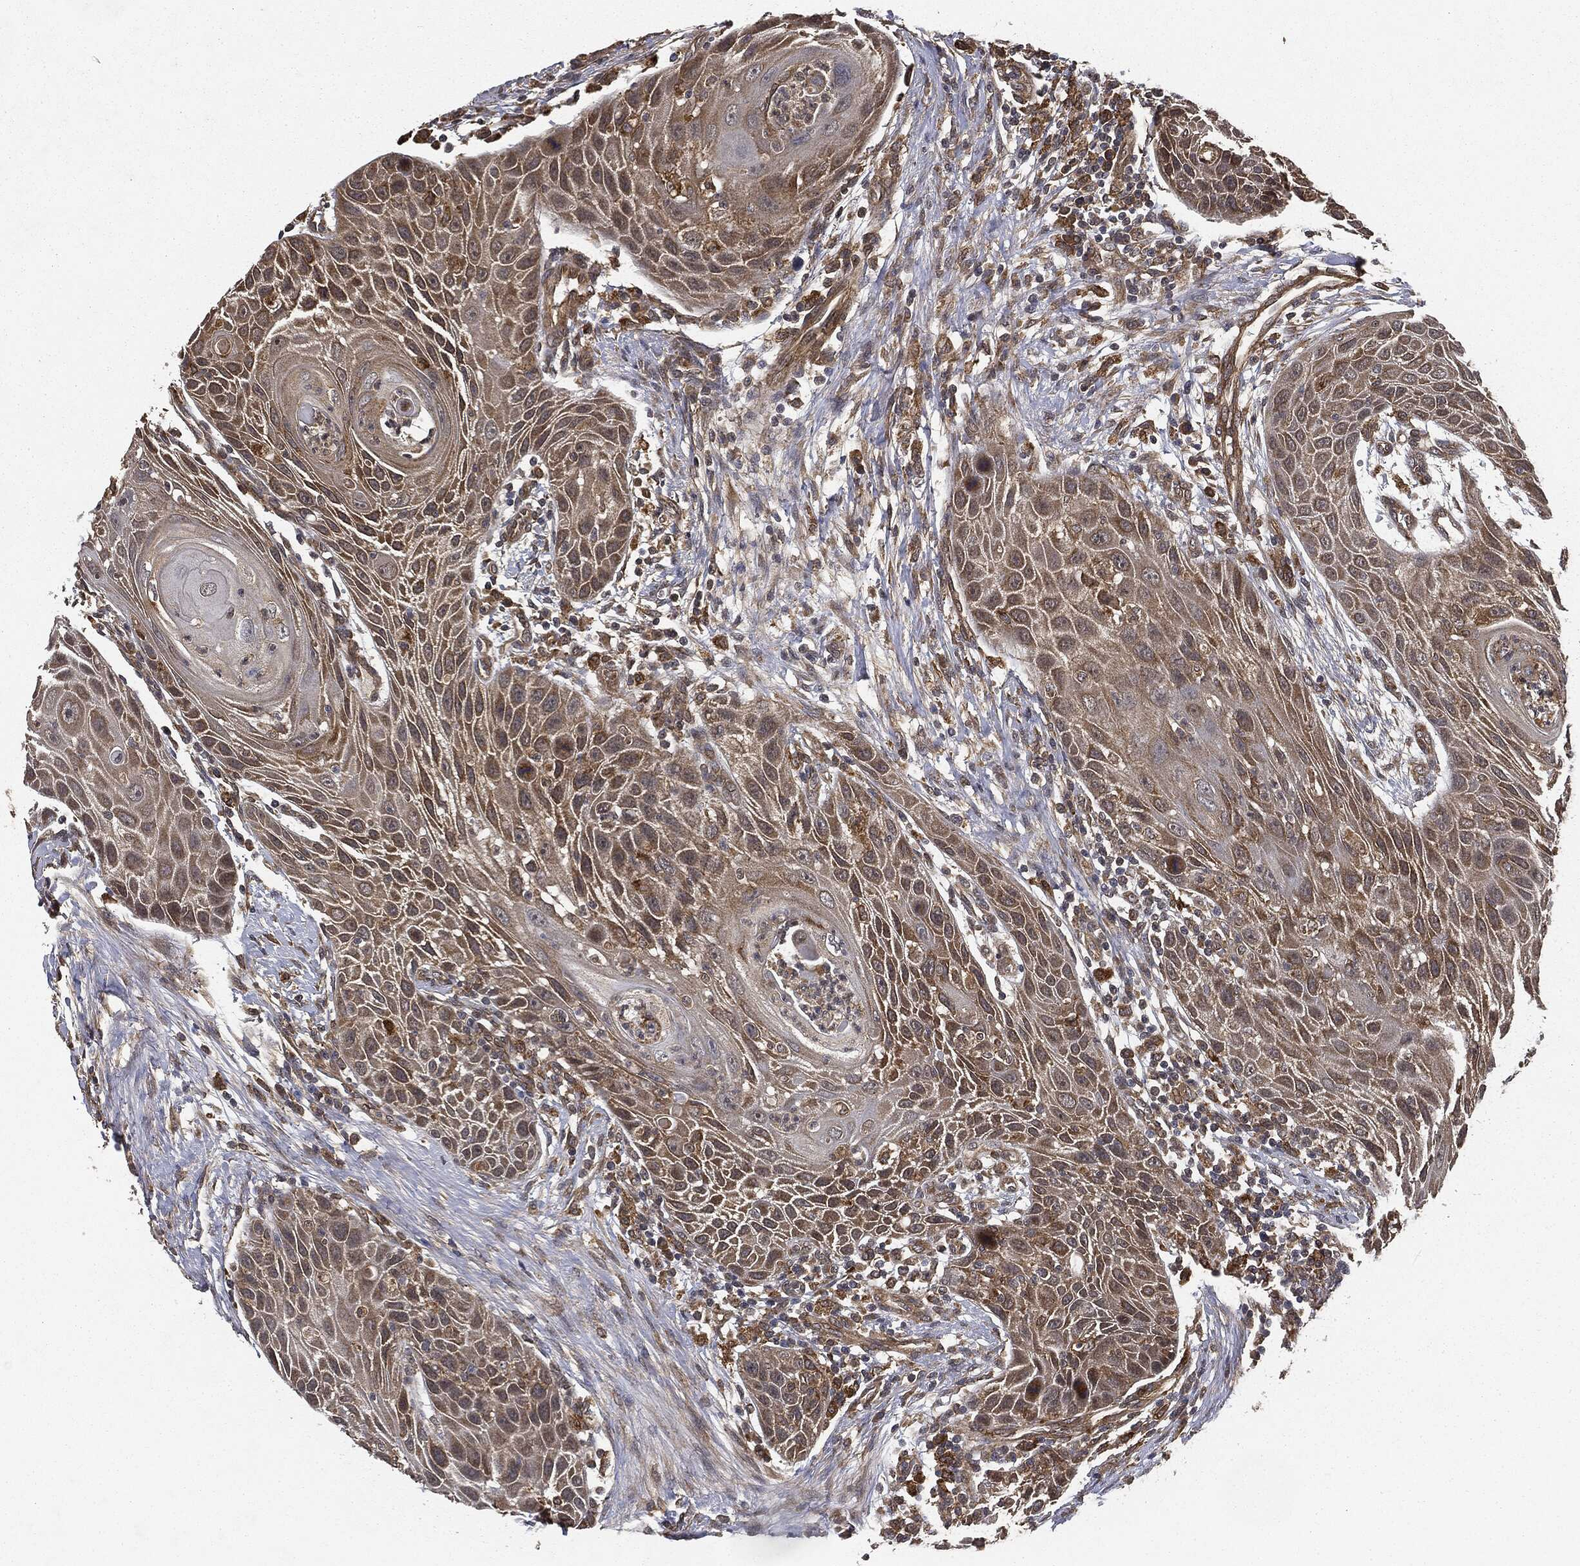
{"staining": {"intensity": "weak", "quantity": ">75%", "location": "cytoplasmic/membranous"}, "tissue": "head and neck cancer", "cell_type": "Tumor cells", "image_type": "cancer", "snomed": [{"axis": "morphology", "description": "Squamous cell carcinoma, NOS"}, {"axis": "topography", "description": "Head-Neck"}], "caption": "Protein analysis of head and neck squamous cell carcinoma tissue demonstrates weak cytoplasmic/membranous staining in about >75% of tumor cells.", "gene": "MIER2", "patient": {"sex": "male", "age": 69}}